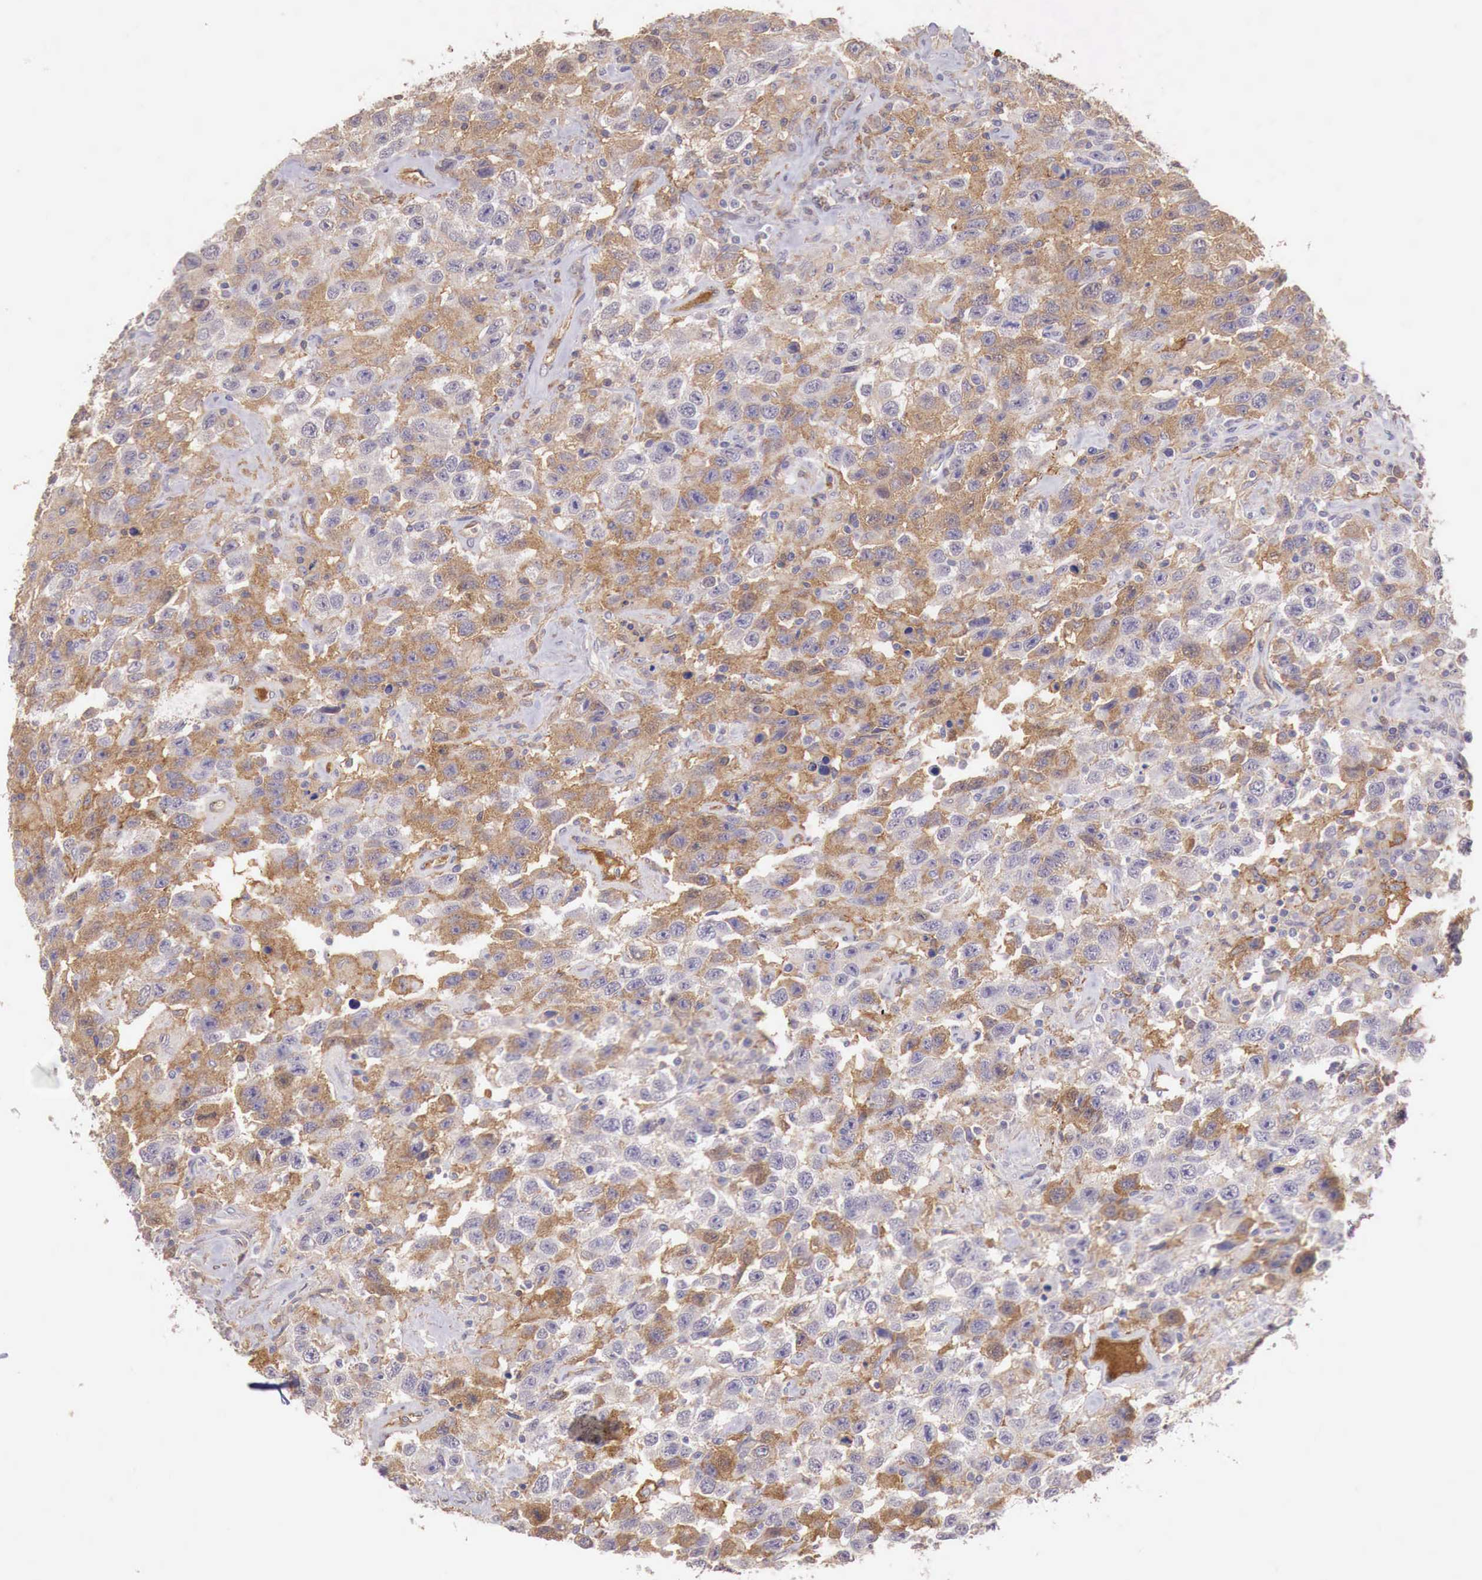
{"staining": {"intensity": "moderate", "quantity": "25%-75%", "location": "cytoplasmic/membranous"}, "tissue": "testis cancer", "cell_type": "Tumor cells", "image_type": "cancer", "snomed": [{"axis": "morphology", "description": "Seminoma, NOS"}, {"axis": "topography", "description": "Testis"}], "caption": "Brown immunohistochemical staining in testis cancer (seminoma) shows moderate cytoplasmic/membranous expression in about 25%-75% of tumor cells.", "gene": "CHRDL1", "patient": {"sex": "male", "age": 41}}